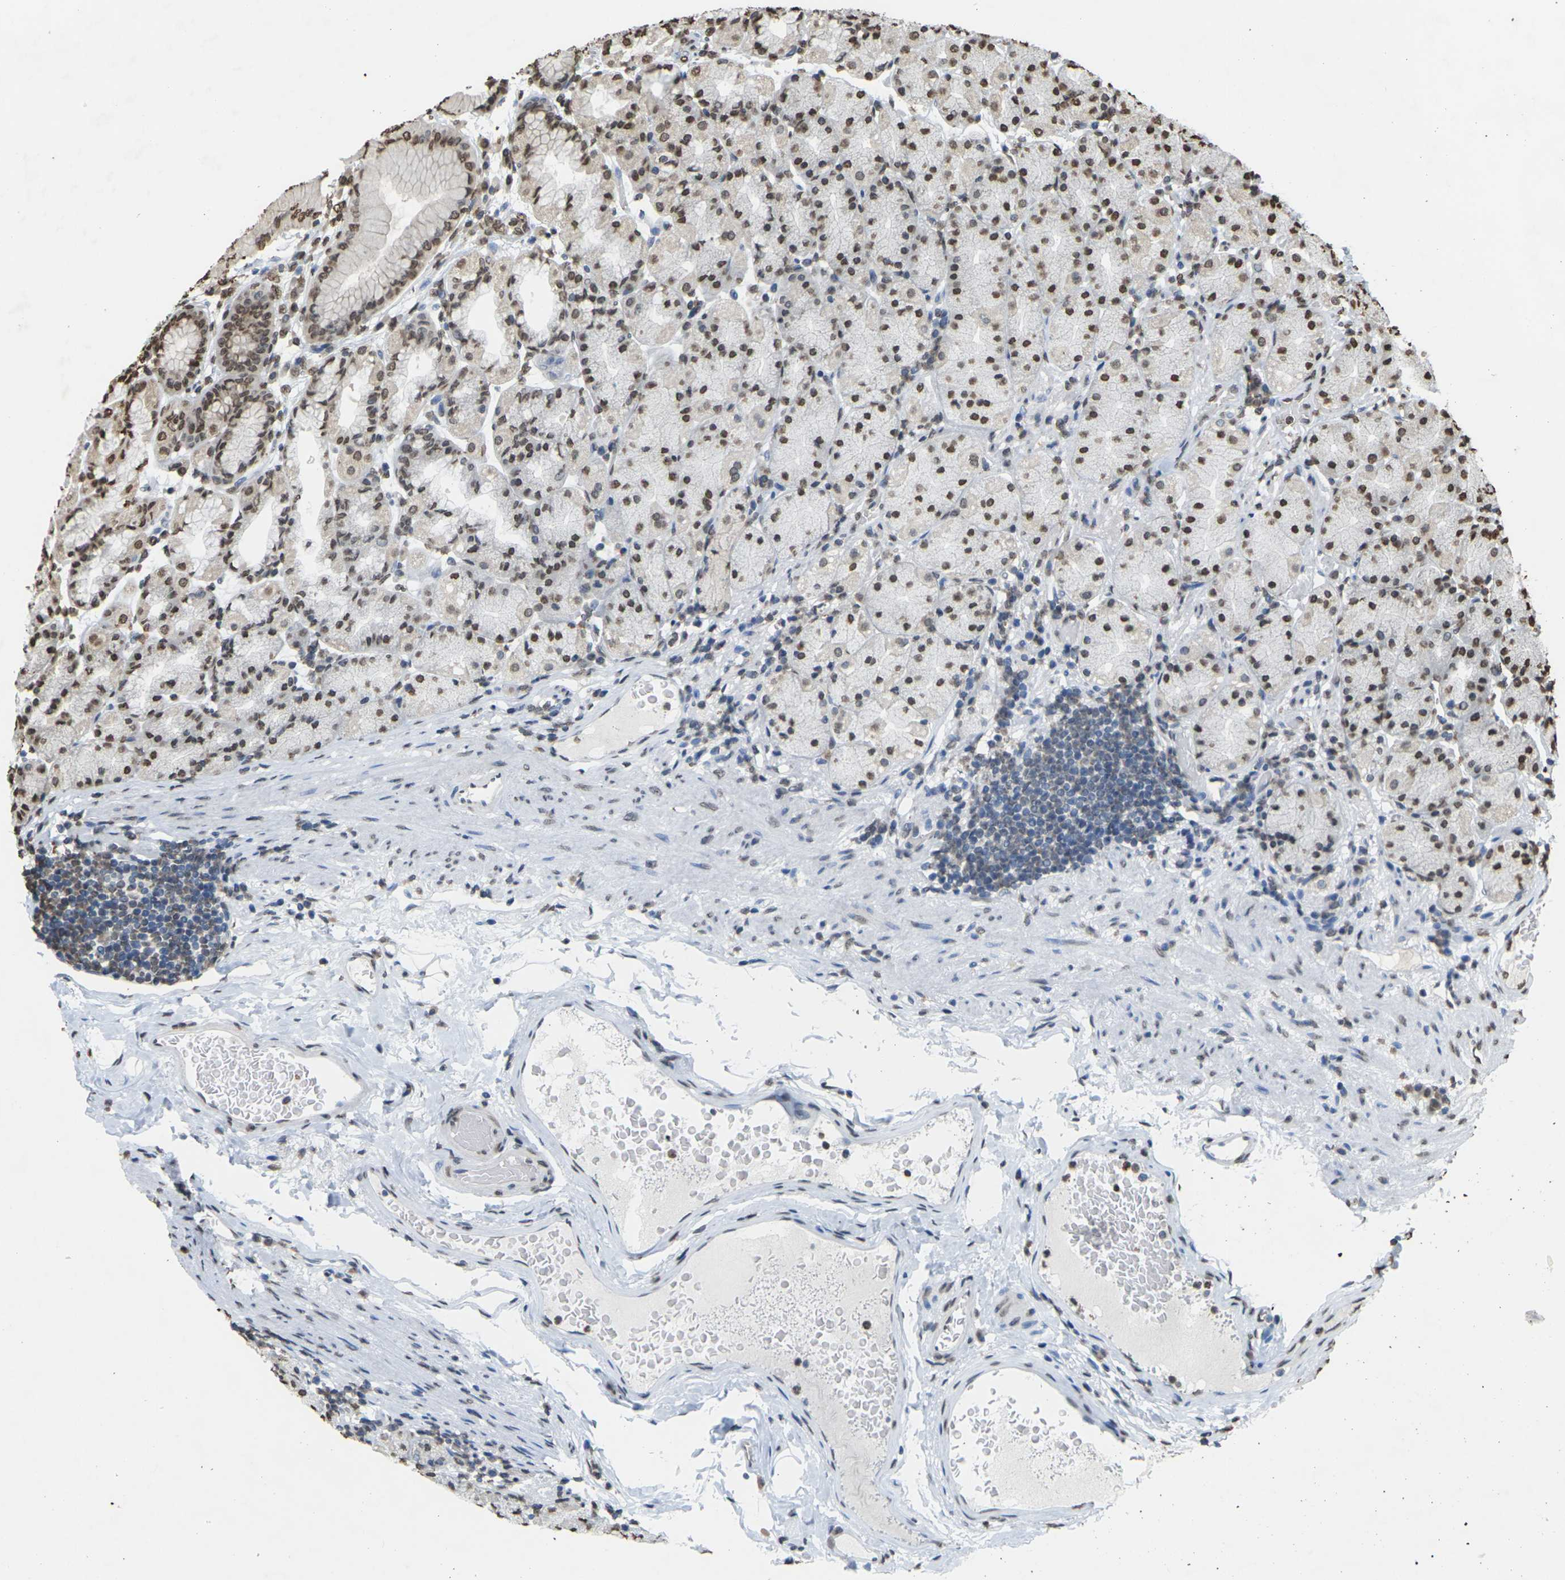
{"staining": {"intensity": "moderate", "quantity": ">75%", "location": "nuclear"}, "tissue": "stomach", "cell_type": "Glandular cells", "image_type": "normal", "snomed": [{"axis": "morphology", "description": "Normal tissue, NOS"}, {"axis": "topography", "description": "Stomach, upper"}], "caption": "A brown stain highlights moderate nuclear positivity of a protein in glandular cells of normal human stomach. (DAB IHC, brown staining for protein, blue staining for nuclei).", "gene": "EMSY", "patient": {"sex": "male", "age": 68}}